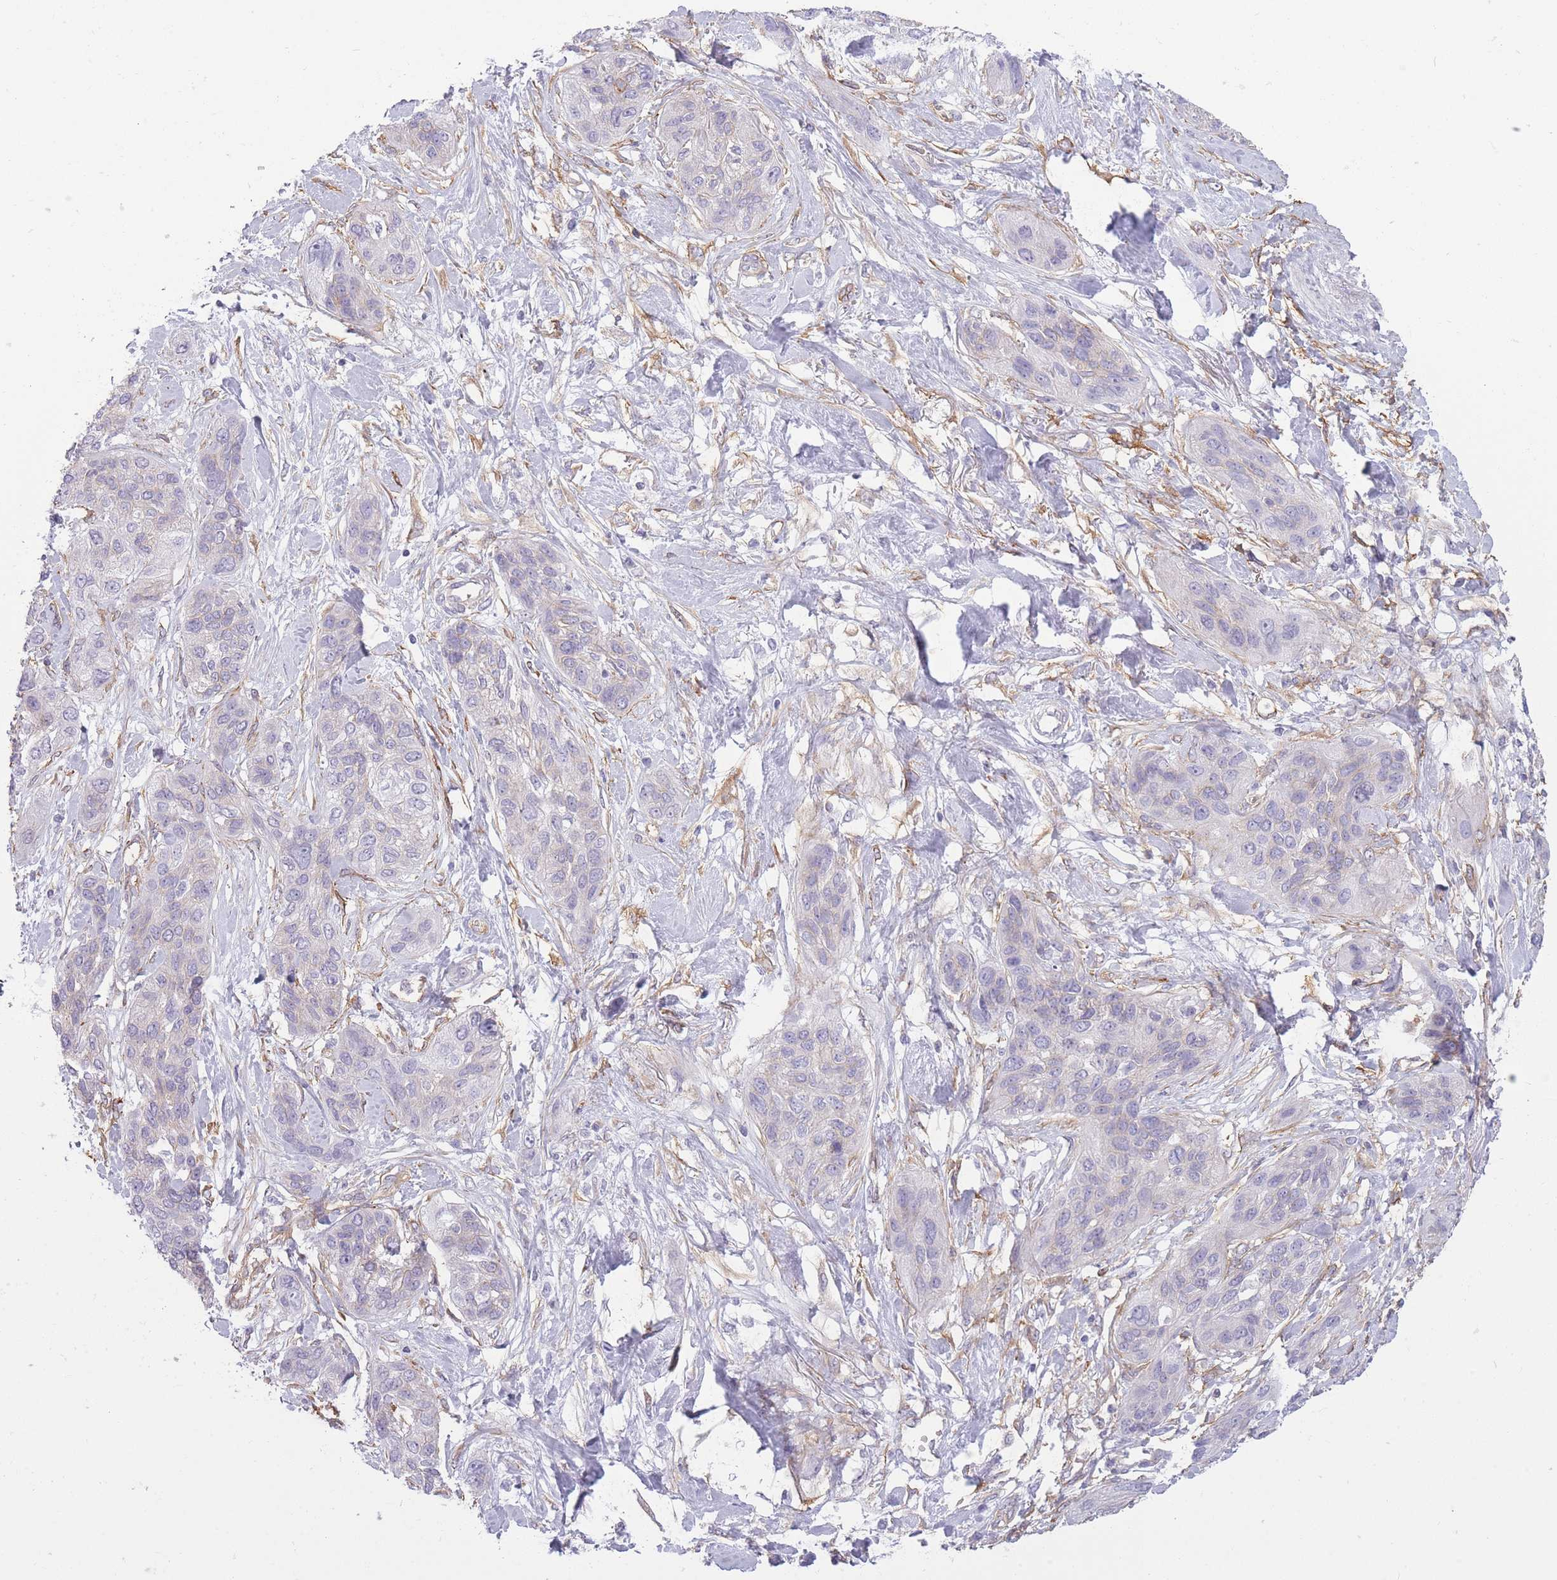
{"staining": {"intensity": "moderate", "quantity": "<25%", "location": "cytoplasmic/membranous"}, "tissue": "lung cancer", "cell_type": "Tumor cells", "image_type": "cancer", "snomed": [{"axis": "morphology", "description": "Squamous cell carcinoma, NOS"}, {"axis": "topography", "description": "Lung"}], "caption": "The immunohistochemical stain labels moderate cytoplasmic/membranous expression in tumor cells of lung cancer tissue.", "gene": "ADD1", "patient": {"sex": "female", "age": 70}}